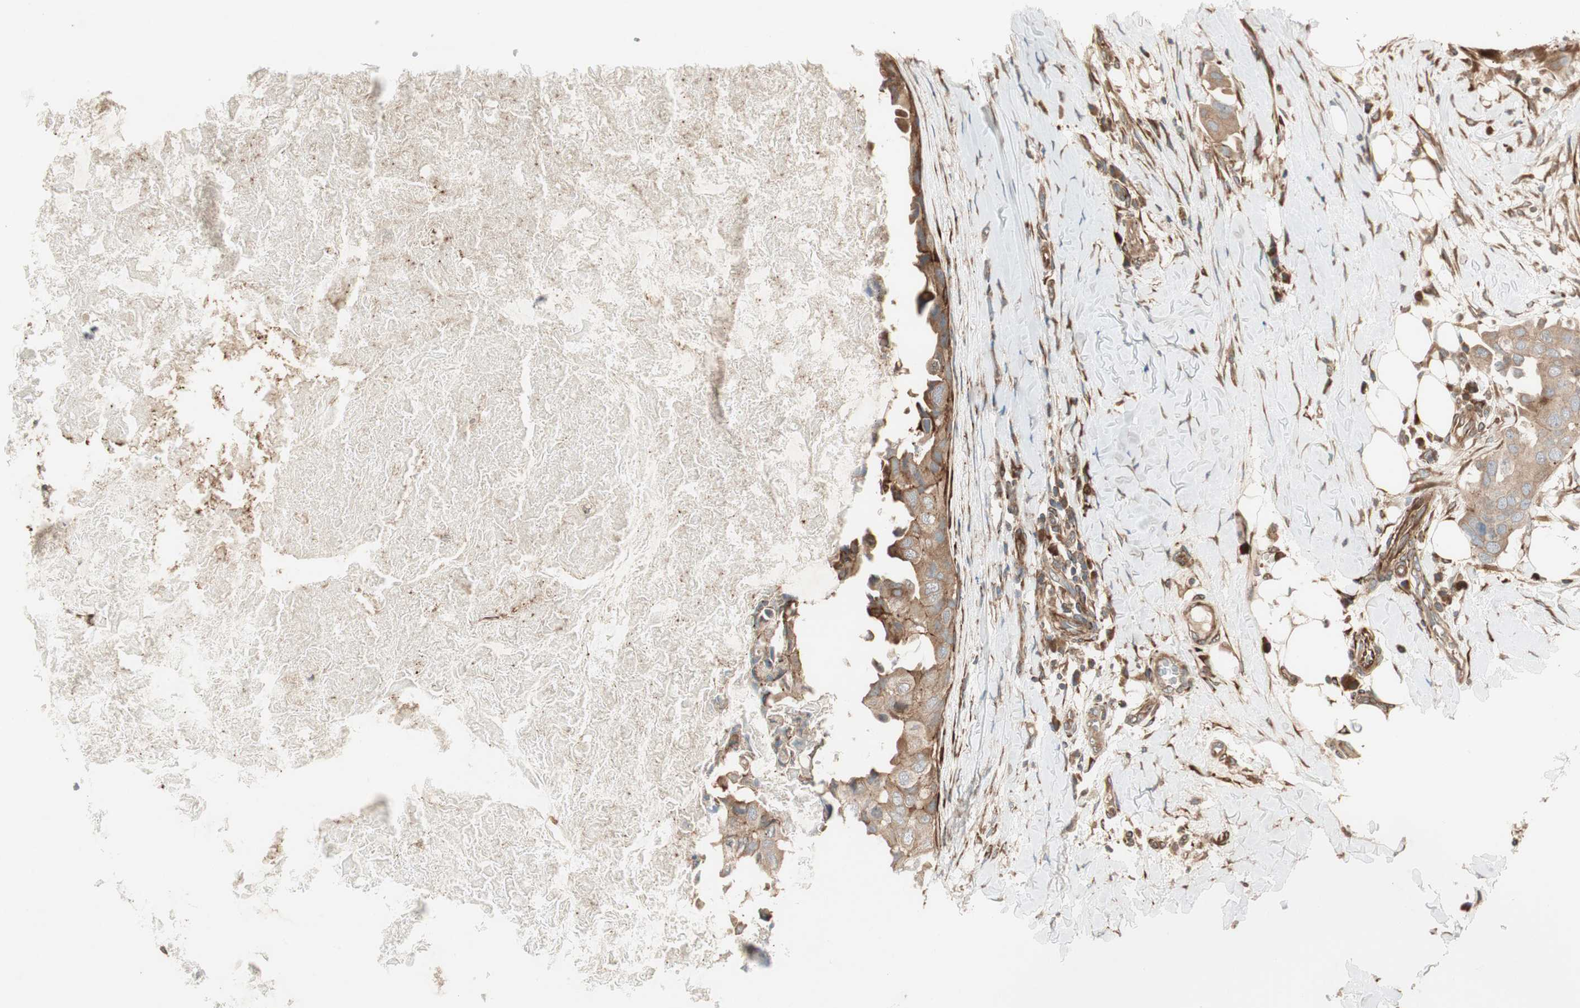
{"staining": {"intensity": "weak", "quantity": ">75%", "location": "cytoplasmic/membranous"}, "tissue": "breast cancer", "cell_type": "Tumor cells", "image_type": "cancer", "snomed": [{"axis": "morphology", "description": "Duct carcinoma"}, {"axis": "topography", "description": "Breast"}], "caption": "Weak cytoplasmic/membranous protein positivity is identified in approximately >75% of tumor cells in breast cancer.", "gene": "PRKG1", "patient": {"sex": "female", "age": 40}}